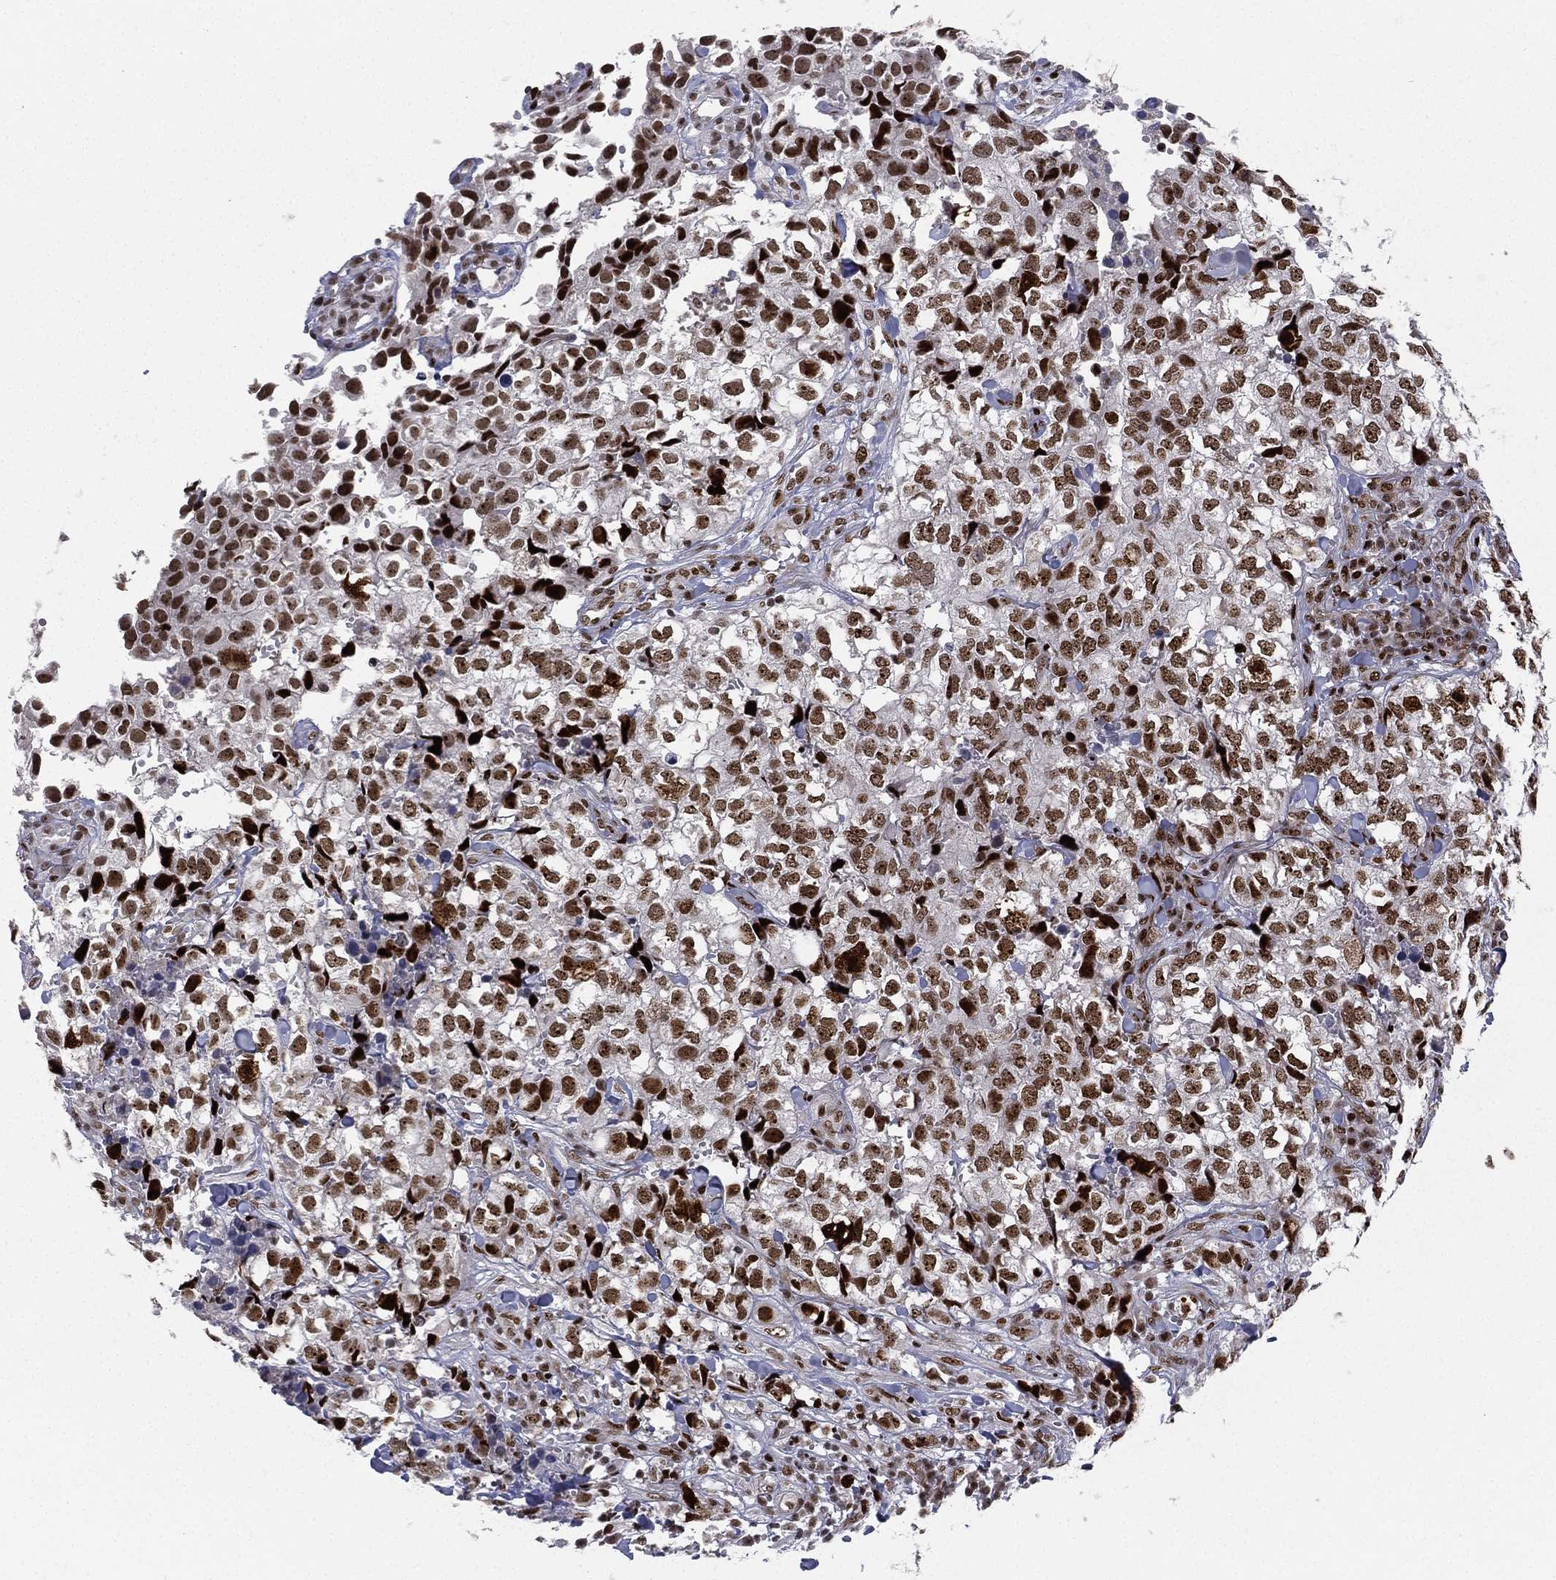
{"staining": {"intensity": "strong", "quantity": ">75%", "location": "nuclear"}, "tissue": "breast cancer", "cell_type": "Tumor cells", "image_type": "cancer", "snomed": [{"axis": "morphology", "description": "Duct carcinoma"}, {"axis": "topography", "description": "Breast"}], "caption": "This micrograph exhibits IHC staining of human breast cancer, with high strong nuclear expression in about >75% of tumor cells.", "gene": "RTF1", "patient": {"sex": "female", "age": 30}}